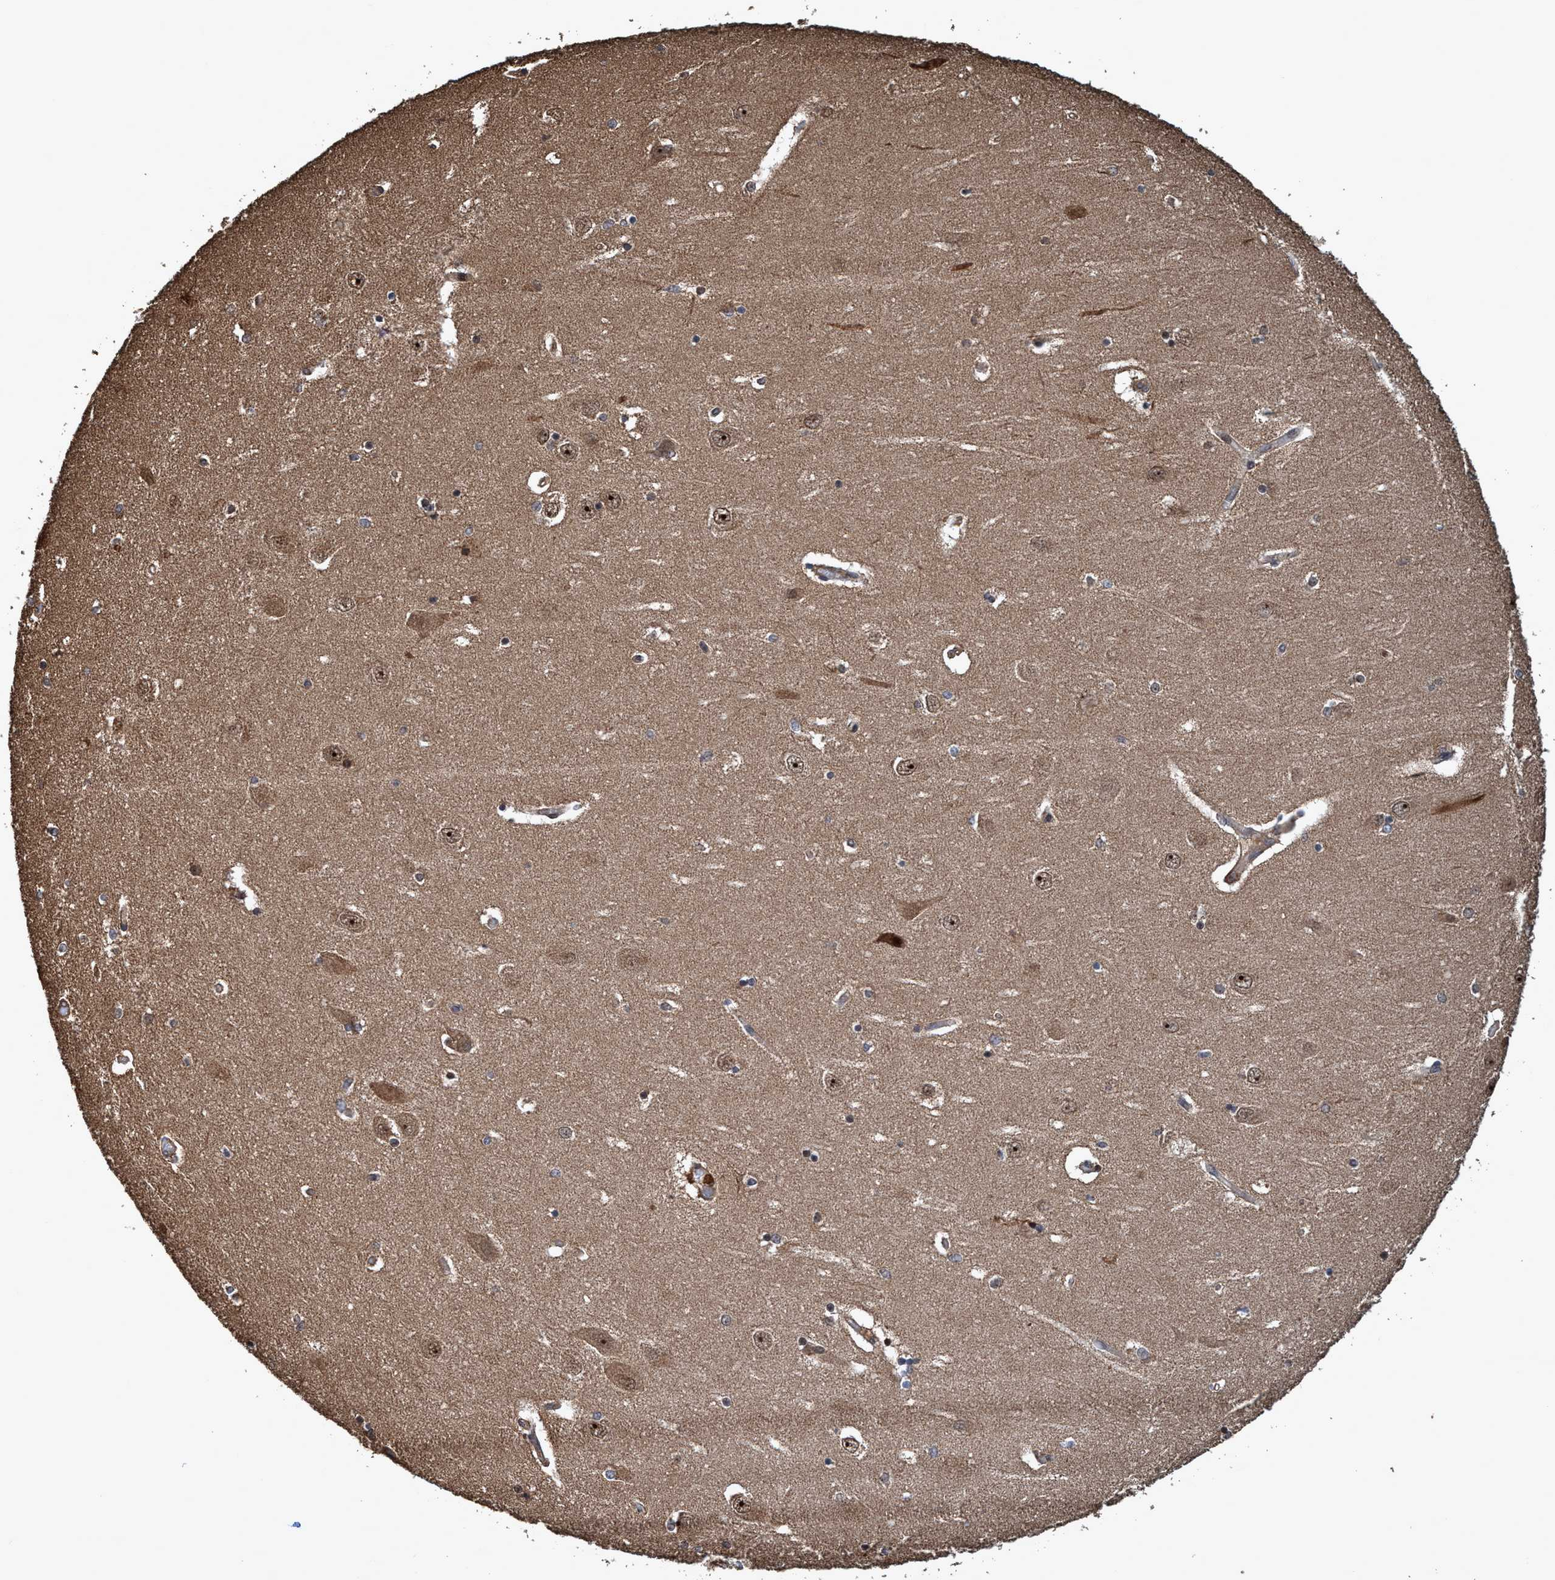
{"staining": {"intensity": "strong", "quantity": "<25%", "location": "nuclear"}, "tissue": "hippocampus", "cell_type": "Glial cells", "image_type": "normal", "snomed": [{"axis": "morphology", "description": "Normal tissue, NOS"}, {"axis": "topography", "description": "Hippocampus"}], "caption": "Glial cells display medium levels of strong nuclear staining in approximately <25% of cells in unremarkable hippocampus.", "gene": "TRPC7", "patient": {"sex": "female", "age": 54}}